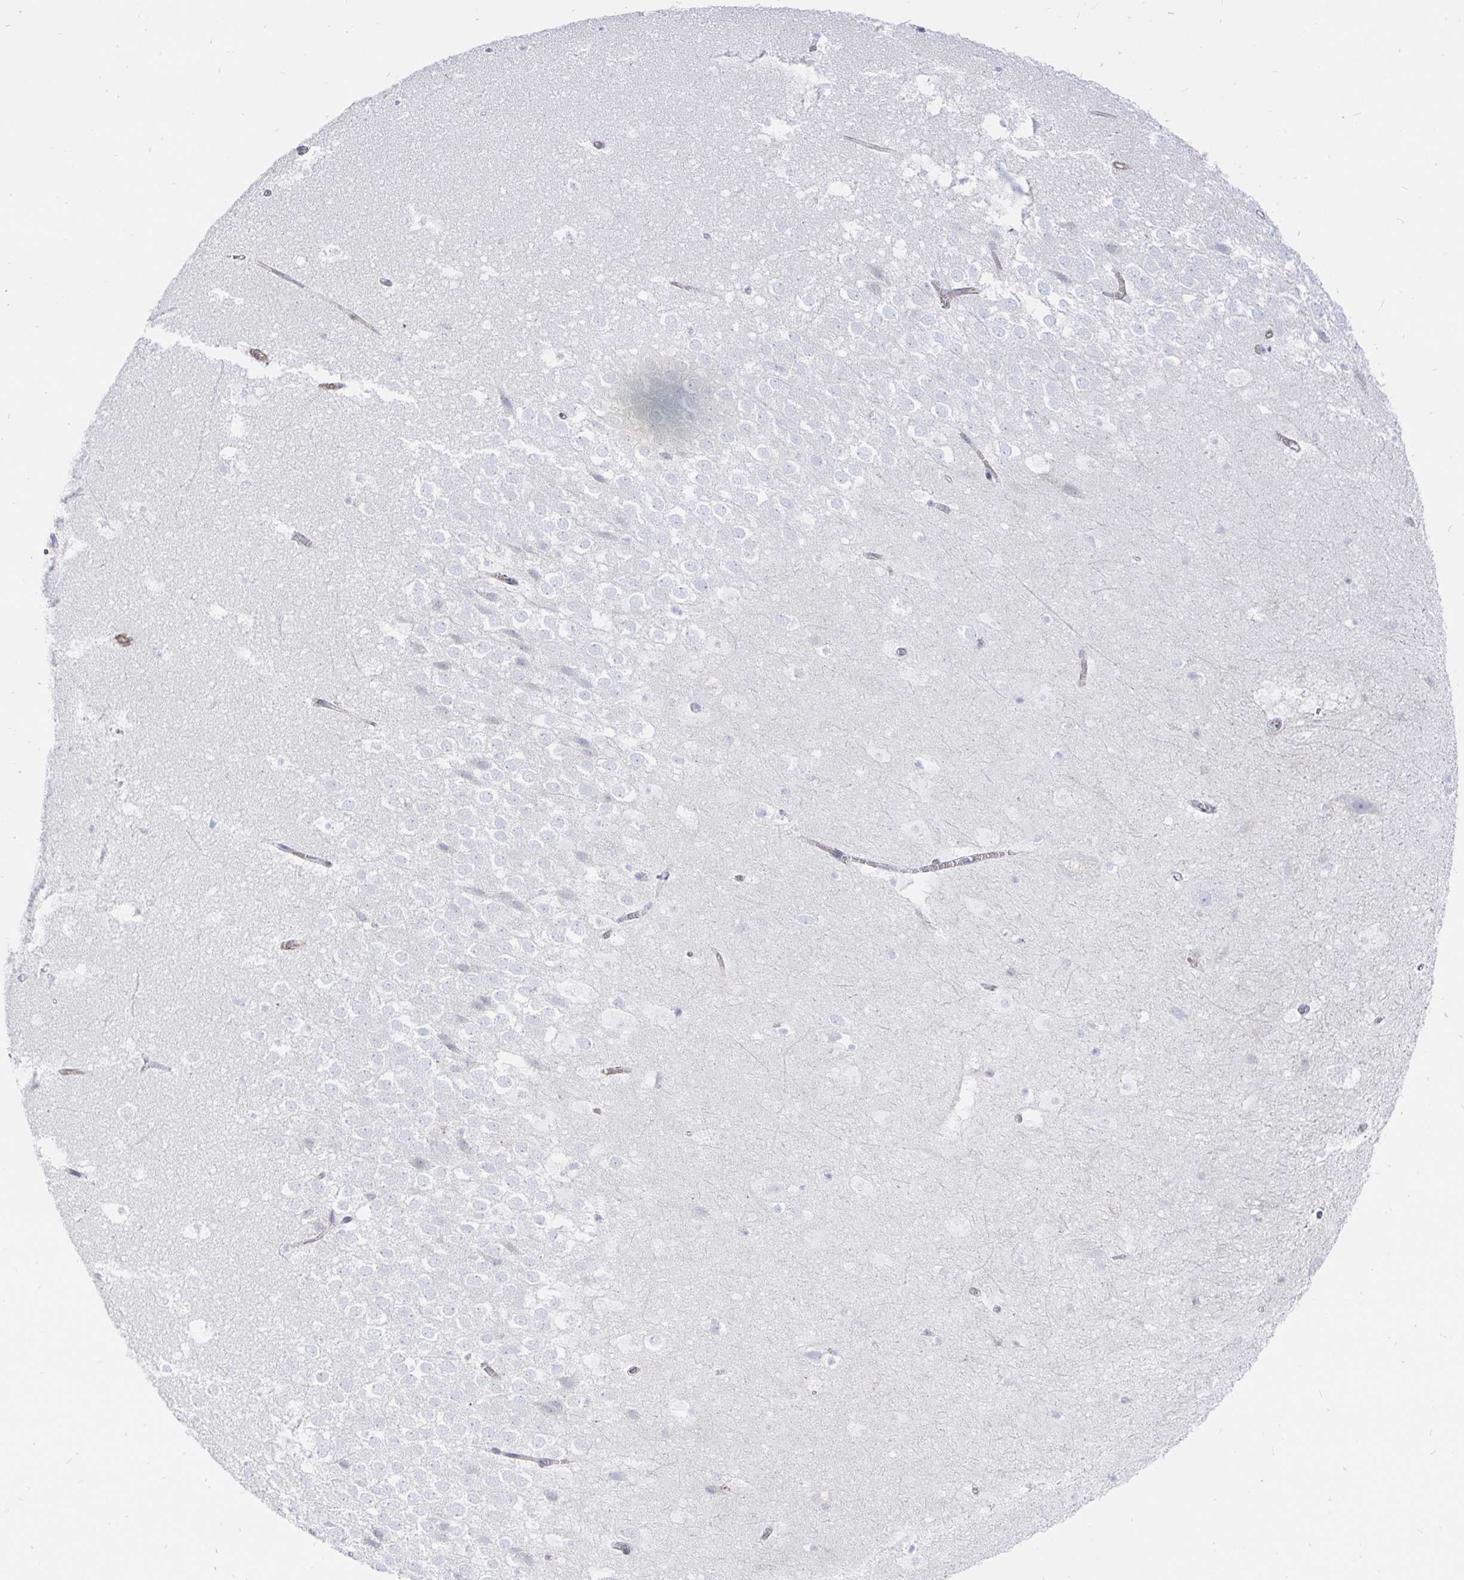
{"staining": {"intensity": "negative", "quantity": "none", "location": "none"}, "tissue": "hippocampus", "cell_type": "Glial cells", "image_type": "normal", "snomed": [{"axis": "morphology", "description": "Normal tissue, NOS"}, {"axis": "topography", "description": "Hippocampus"}], "caption": "The micrograph shows no staining of glial cells in benign hippocampus. (Stains: DAB (3,3'-diaminobenzidine) immunohistochemistry (IHC) with hematoxylin counter stain, Microscopy: brightfield microscopy at high magnification).", "gene": "COX16", "patient": {"sex": "female", "age": 42}}